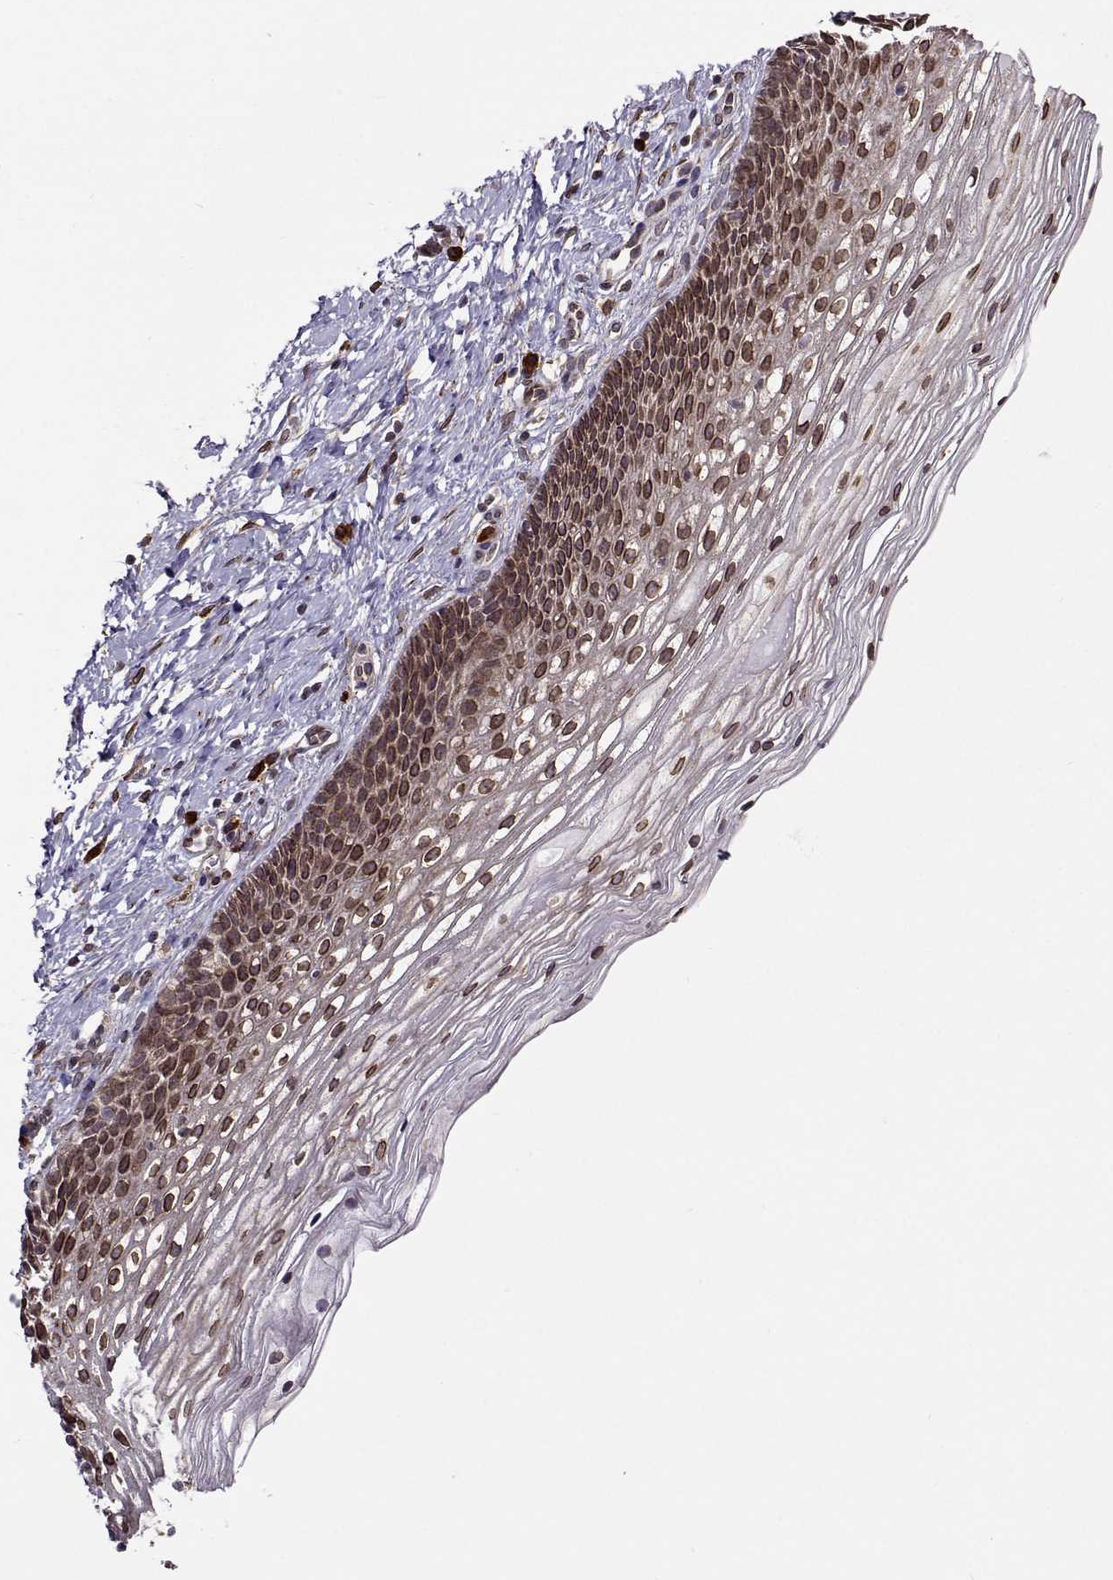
{"staining": {"intensity": "weak", "quantity": "<25%", "location": "cytoplasmic/membranous"}, "tissue": "cervix", "cell_type": "Glandular cells", "image_type": "normal", "snomed": [{"axis": "morphology", "description": "Normal tissue, NOS"}, {"axis": "topography", "description": "Cervix"}], "caption": "Cervix was stained to show a protein in brown. There is no significant positivity in glandular cells. (DAB IHC visualized using brightfield microscopy, high magnification).", "gene": "PGRMC2", "patient": {"sex": "female", "age": 34}}